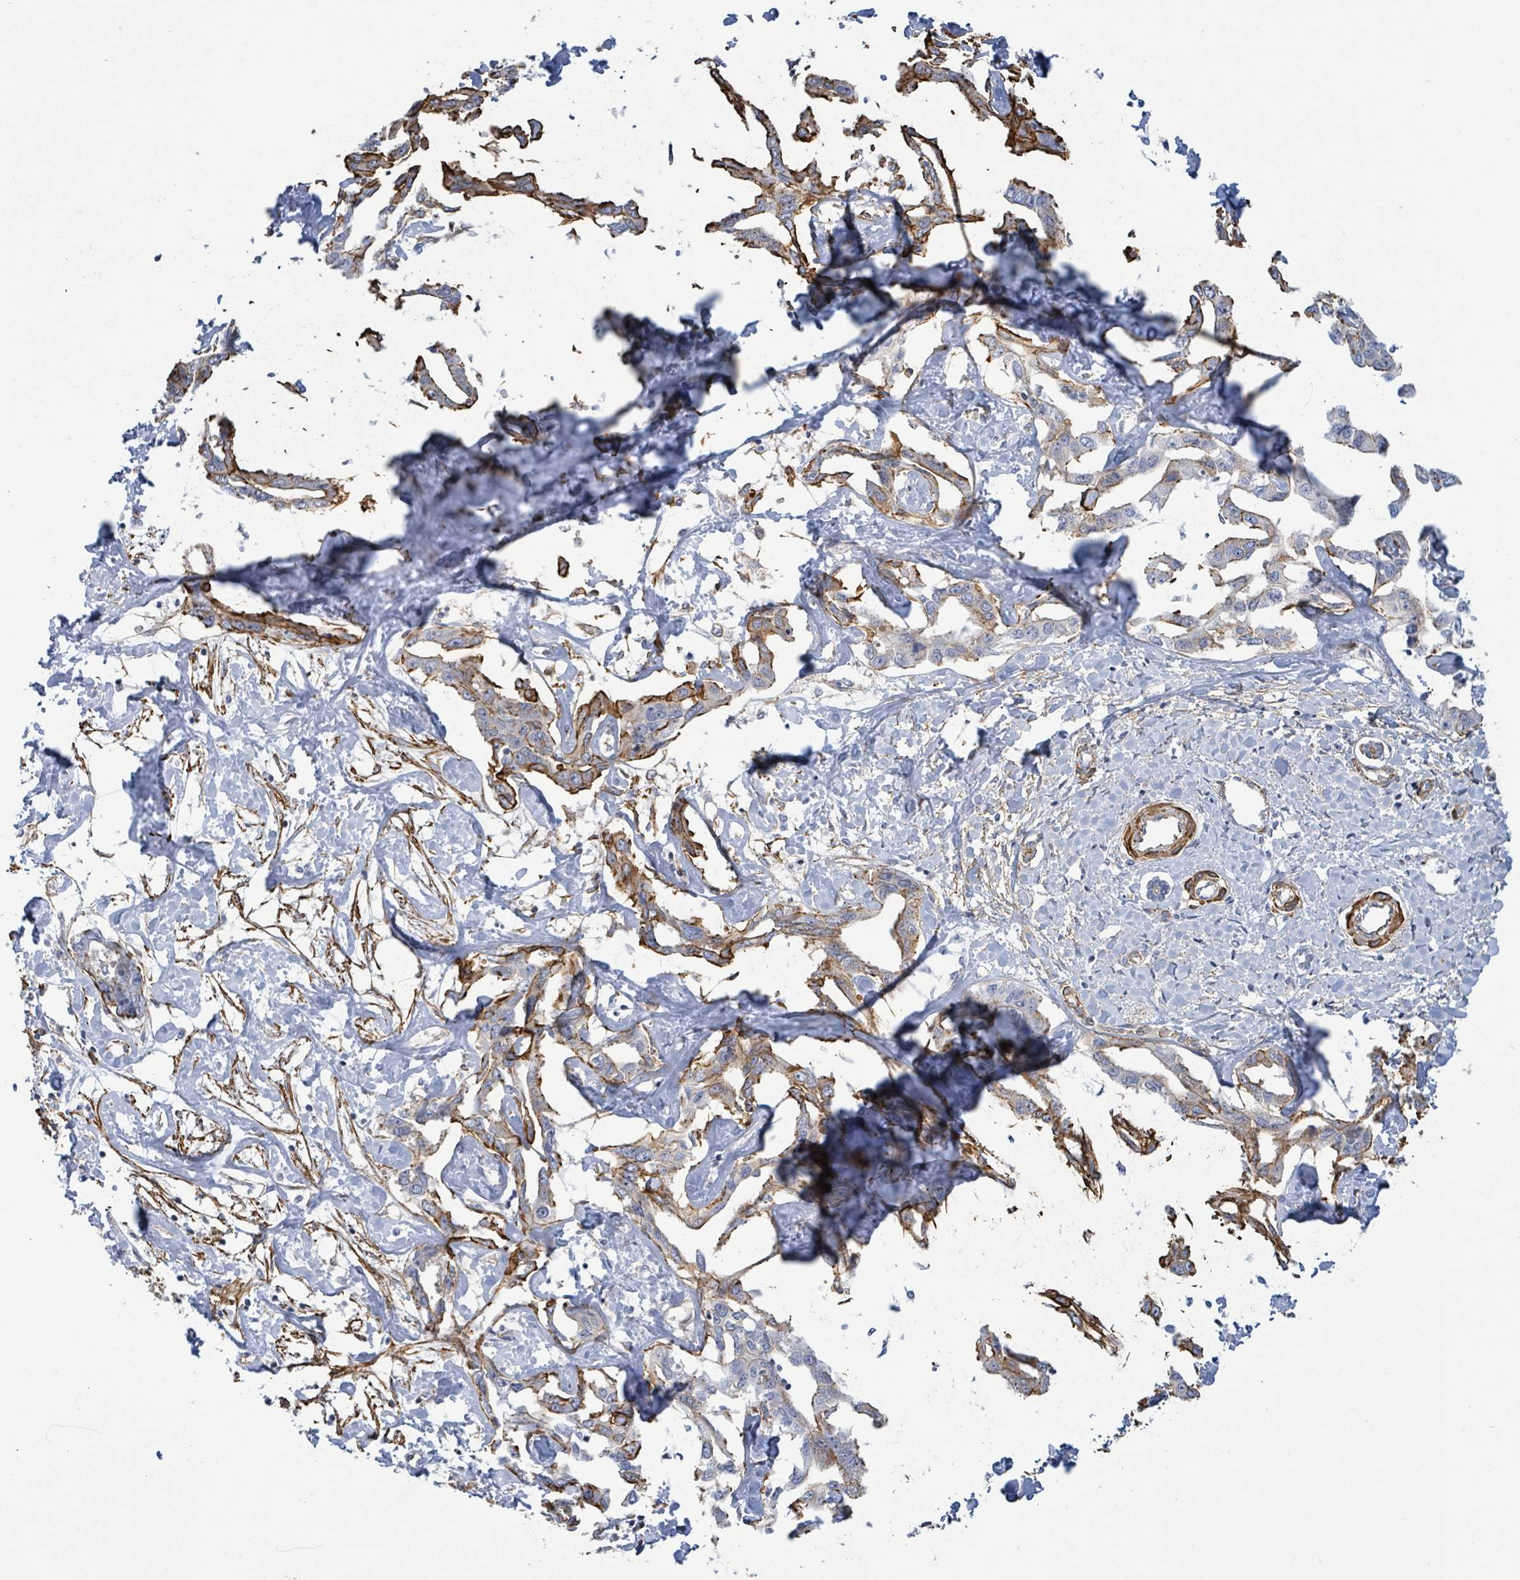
{"staining": {"intensity": "moderate", "quantity": ">75%", "location": "cytoplasmic/membranous"}, "tissue": "liver cancer", "cell_type": "Tumor cells", "image_type": "cancer", "snomed": [{"axis": "morphology", "description": "Cholangiocarcinoma"}, {"axis": "topography", "description": "Liver"}], "caption": "This is a histology image of IHC staining of liver cancer (cholangiocarcinoma), which shows moderate positivity in the cytoplasmic/membranous of tumor cells.", "gene": "DMRTC1B", "patient": {"sex": "male", "age": 59}}